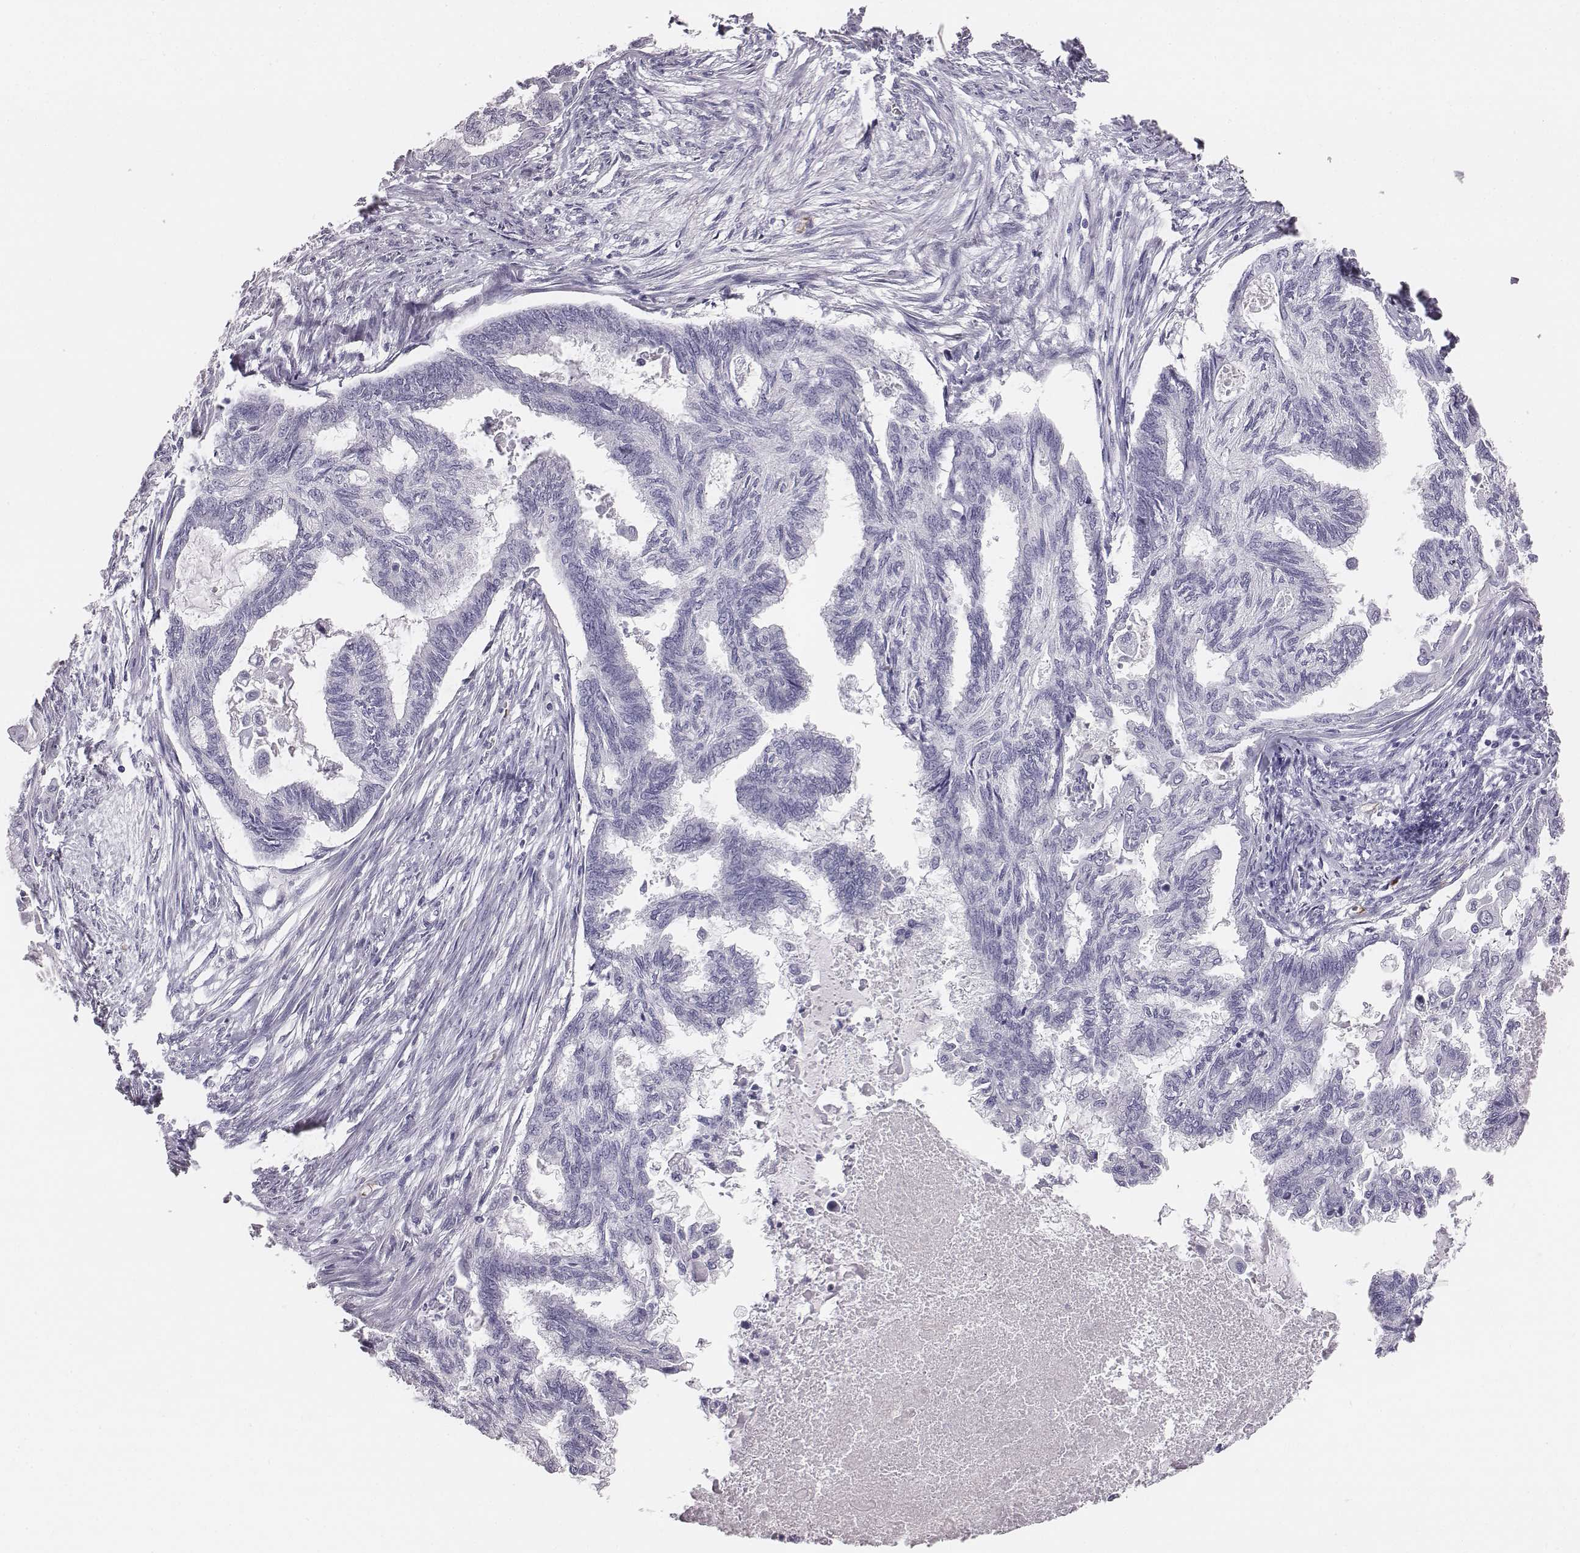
{"staining": {"intensity": "negative", "quantity": "none", "location": "none"}, "tissue": "endometrial cancer", "cell_type": "Tumor cells", "image_type": "cancer", "snomed": [{"axis": "morphology", "description": "Adenocarcinoma, NOS"}, {"axis": "topography", "description": "Endometrium"}], "caption": "Protein analysis of endometrial cancer demonstrates no significant positivity in tumor cells.", "gene": "HBZ", "patient": {"sex": "female", "age": 86}}